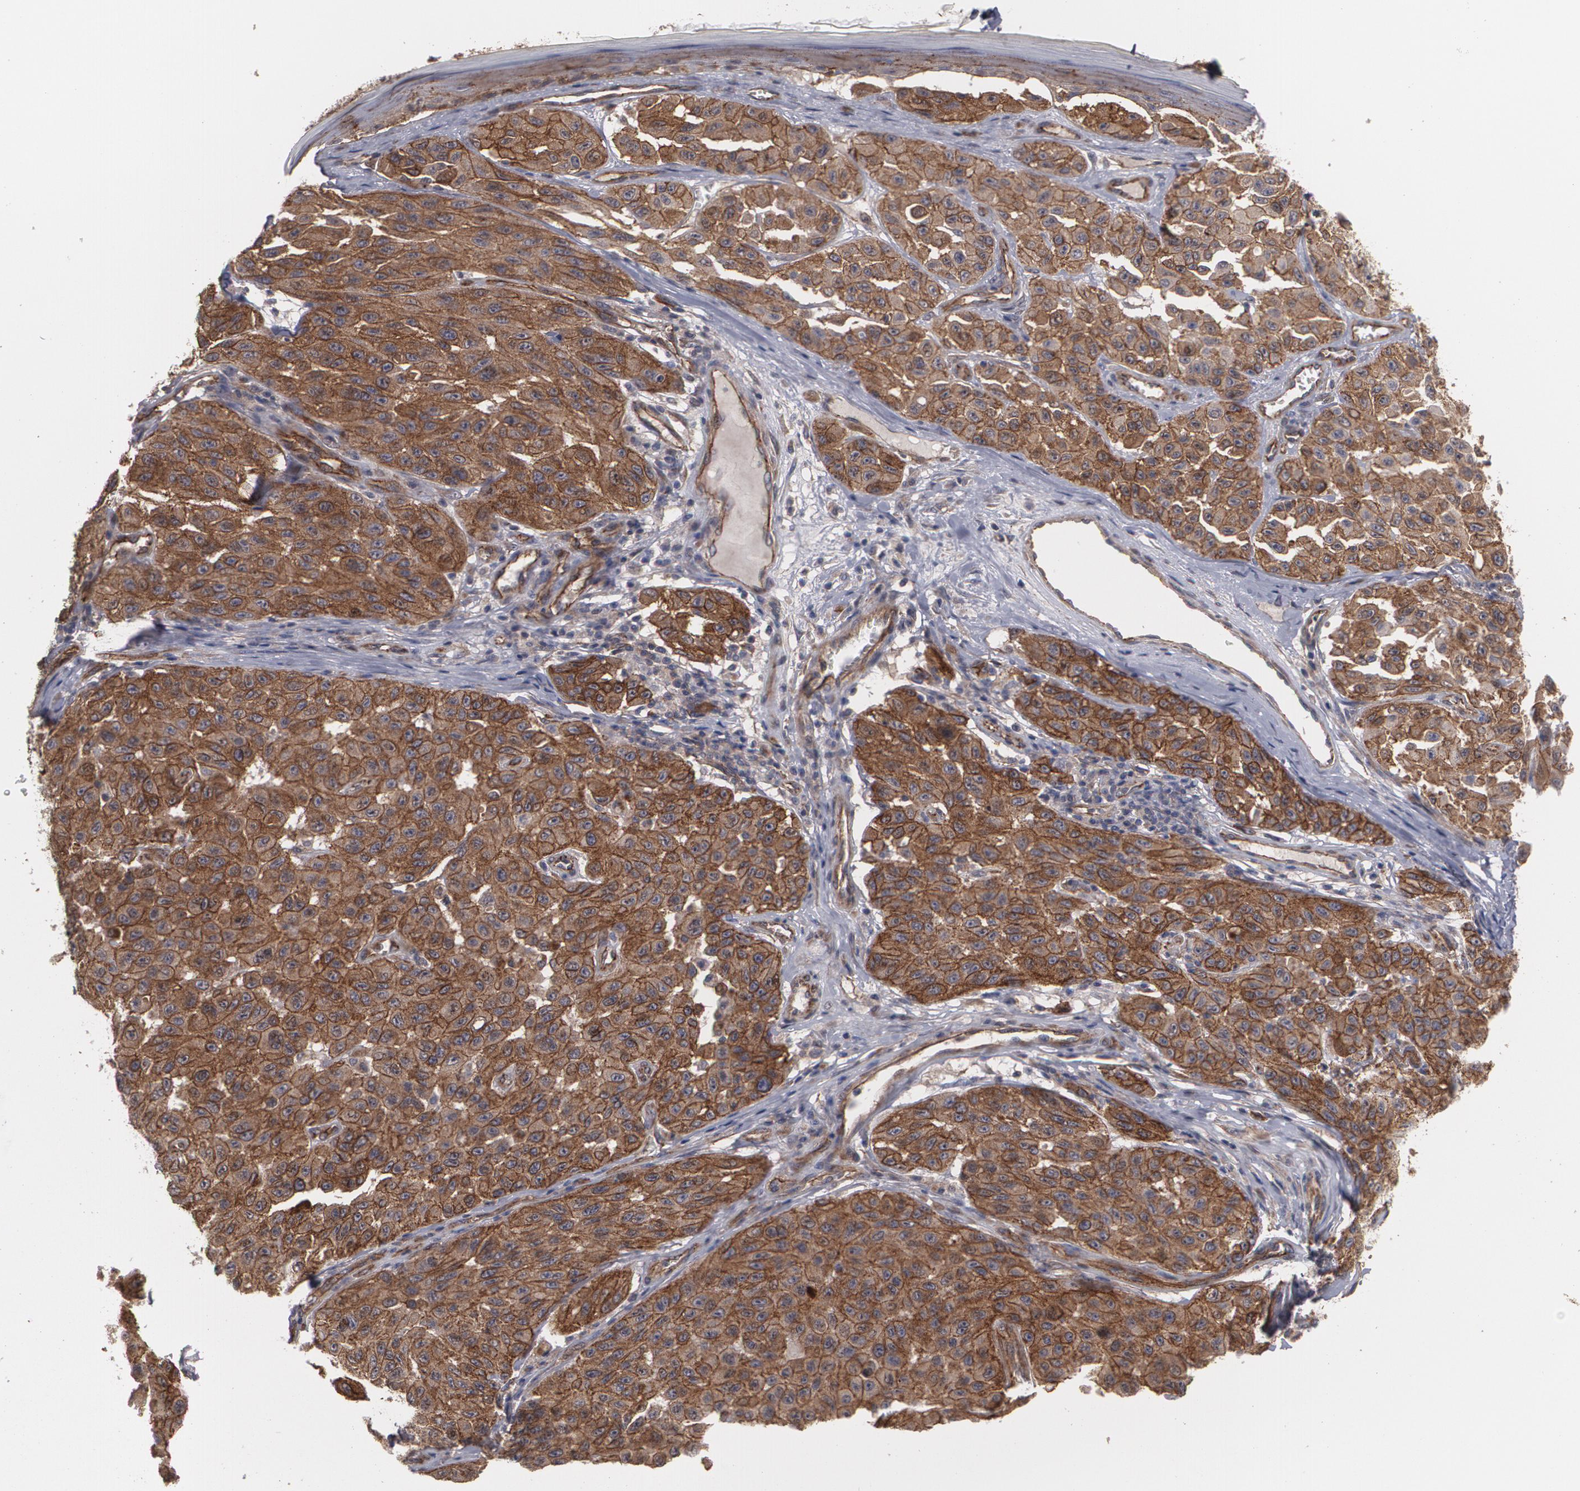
{"staining": {"intensity": "strong", "quantity": ">75%", "location": "cytoplasmic/membranous"}, "tissue": "melanoma", "cell_type": "Tumor cells", "image_type": "cancer", "snomed": [{"axis": "morphology", "description": "Malignant melanoma, NOS"}, {"axis": "topography", "description": "Skin"}], "caption": "Malignant melanoma was stained to show a protein in brown. There is high levels of strong cytoplasmic/membranous positivity in about >75% of tumor cells. Nuclei are stained in blue.", "gene": "TJP1", "patient": {"sex": "male", "age": 30}}